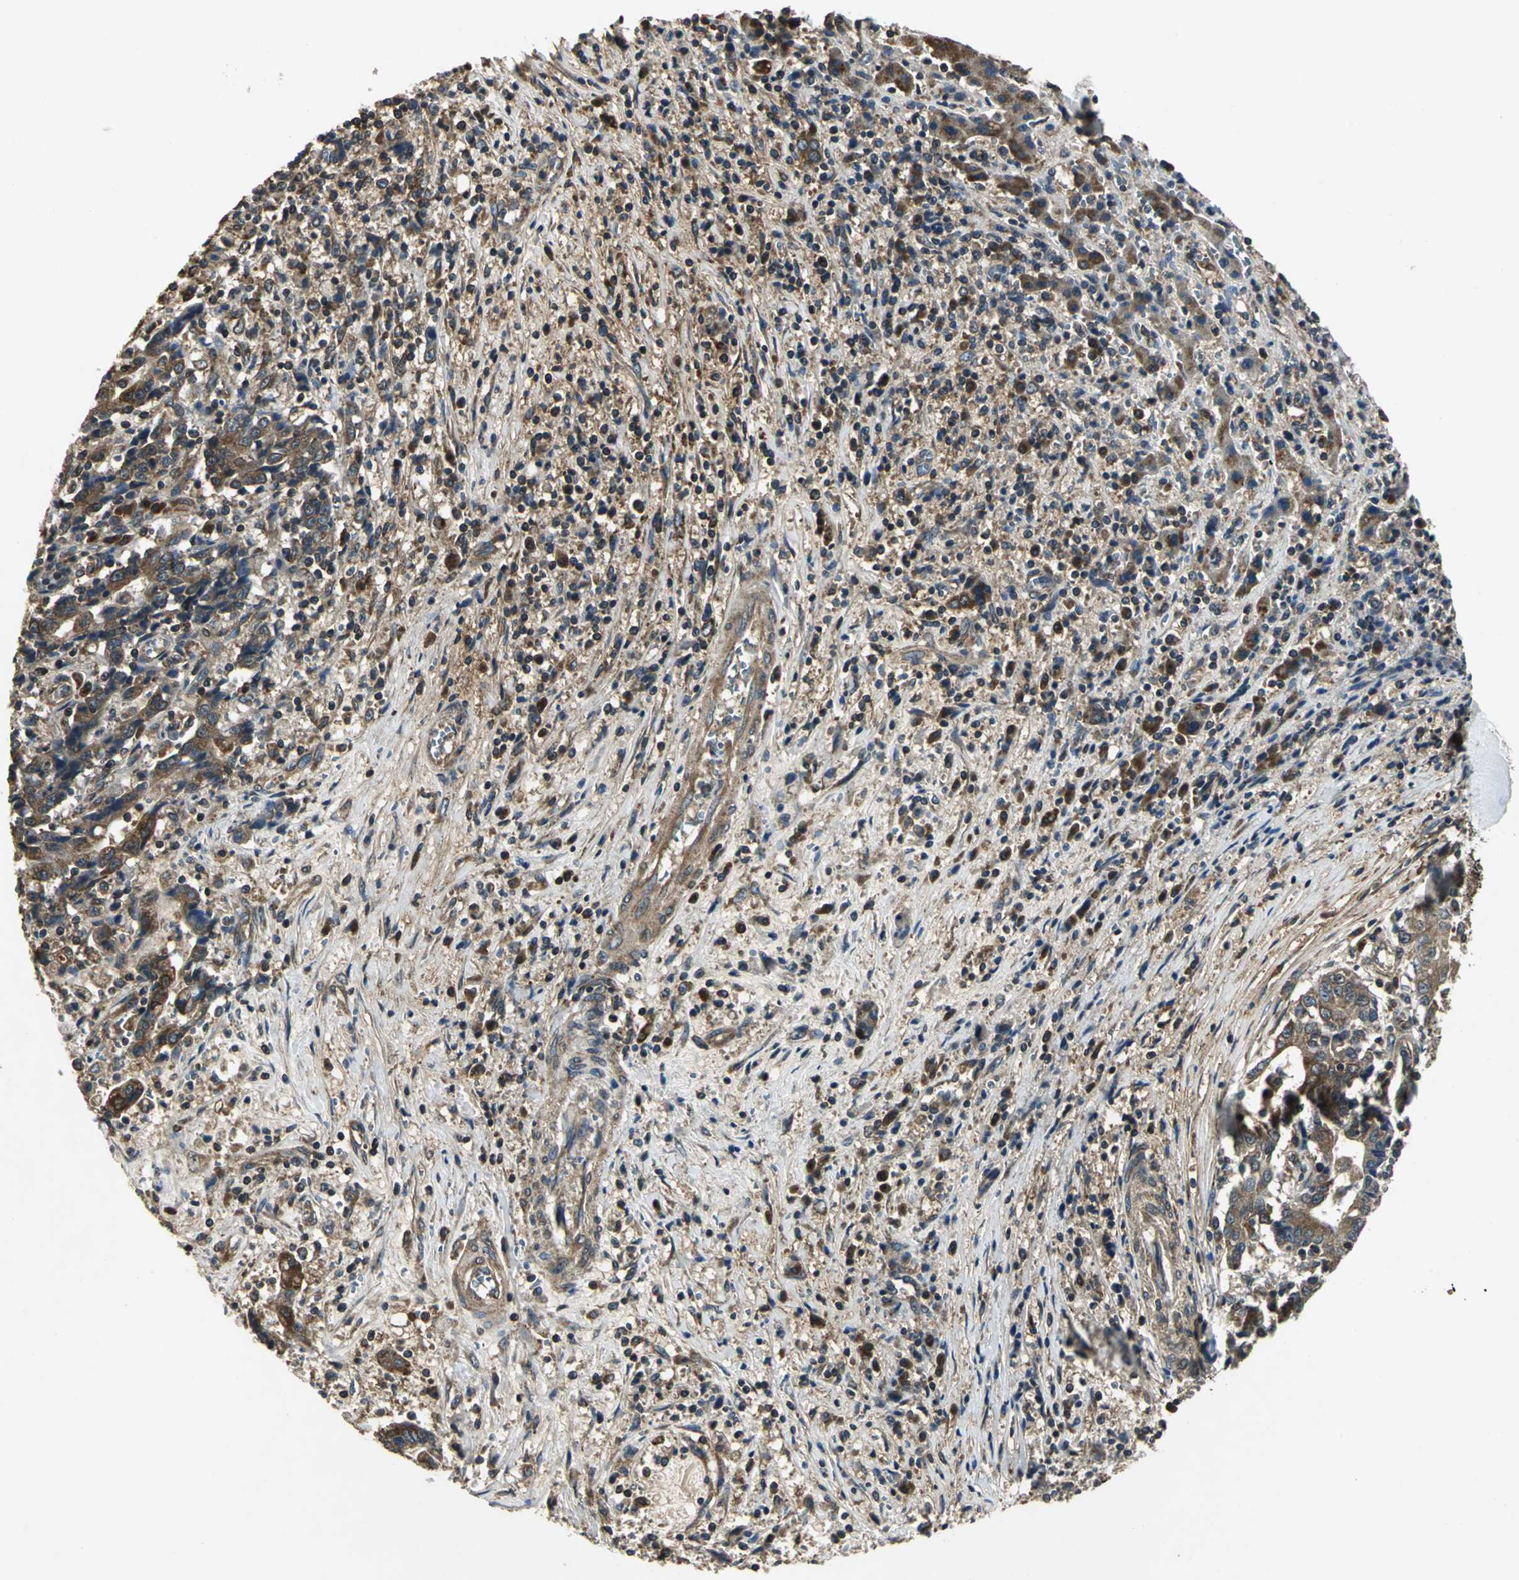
{"staining": {"intensity": "moderate", "quantity": ">75%", "location": "cytoplasmic/membranous"}, "tissue": "liver cancer", "cell_type": "Tumor cells", "image_type": "cancer", "snomed": [{"axis": "morphology", "description": "Cholangiocarcinoma"}, {"axis": "topography", "description": "Liver"}], "caption": "High-magnification brightfield microscopy of liver cancer stained with DAB (brown) and counterstained with hematoxylin (blue). tumor cells exhibit moderate cytoplasmic/membranous staining is appreciated in about>75% of cells. The staining was performed using DAB to visualize the protein expression in brown, while the nuclei were stained in blue with hematoxylin (Magnification: 20x).", "gene": "IRF3", "patient": {"sex": "male", "age": 57}}